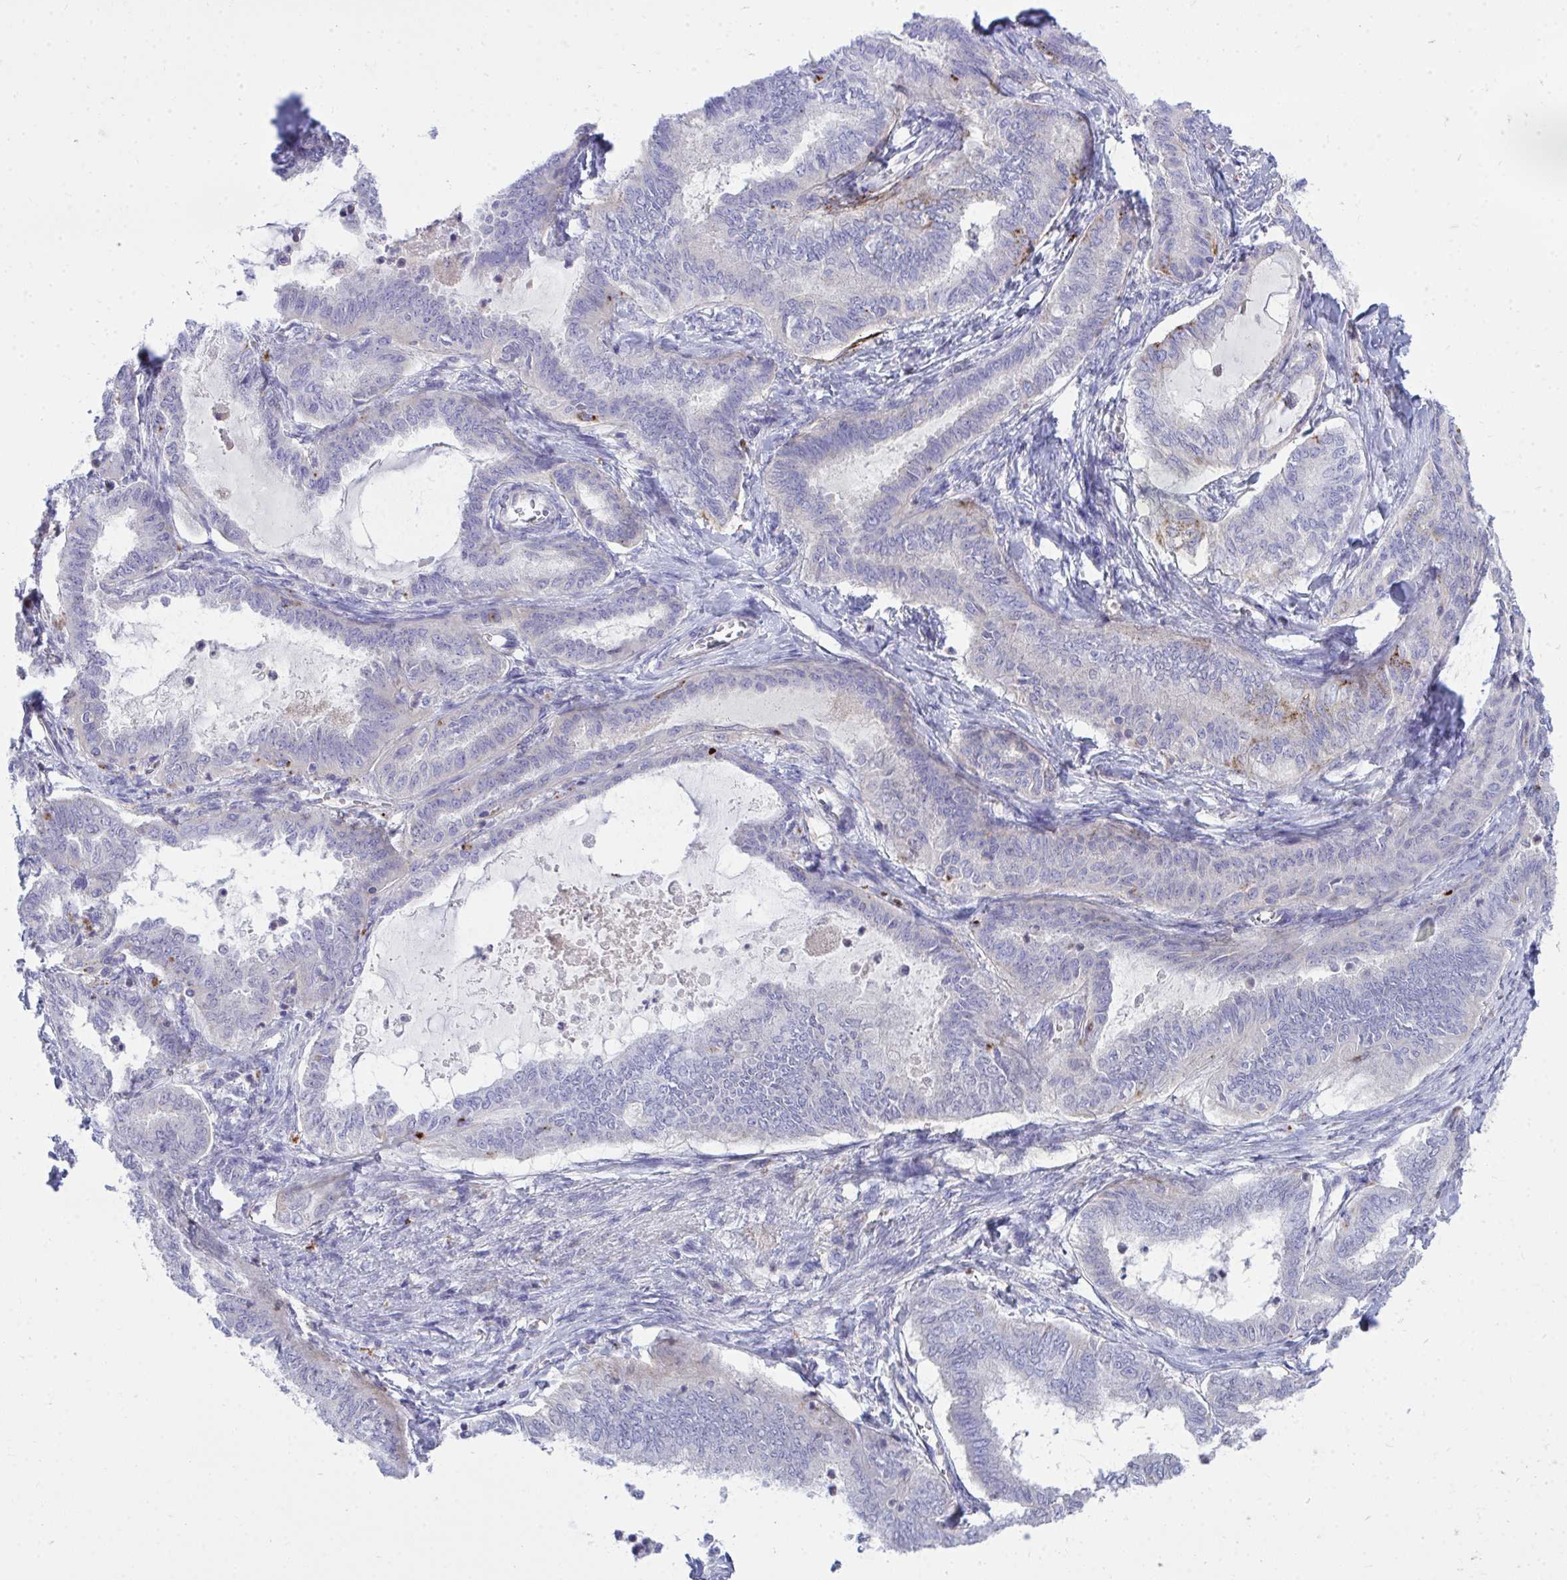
{"staining": {"intensity": "negative", "quantity": "none", "location": "none"}, "tissue": "ovarian cancer", "cell_type": "Tumor cells", "image_type": "cancer", "snomed": [{"axis": "morphology", "description": "Carcinoma, endometroid"}, {"axis": "topography", "description": "Ovary"}], "caption": "High power microscopy micrograph of an immunohistochemistry (IHC) image of ovarian endometroid carcinoma, revealing no significant staining in tumor cells. Brightfield microscopy of immunohistochemistry stained with DAB (3,3'-diaminobenzidine) (brown) and hematoxylin (blue), captured at high magnification.", "gene": "TP53I11", "patient": {"sex": "female", "age": 70}}